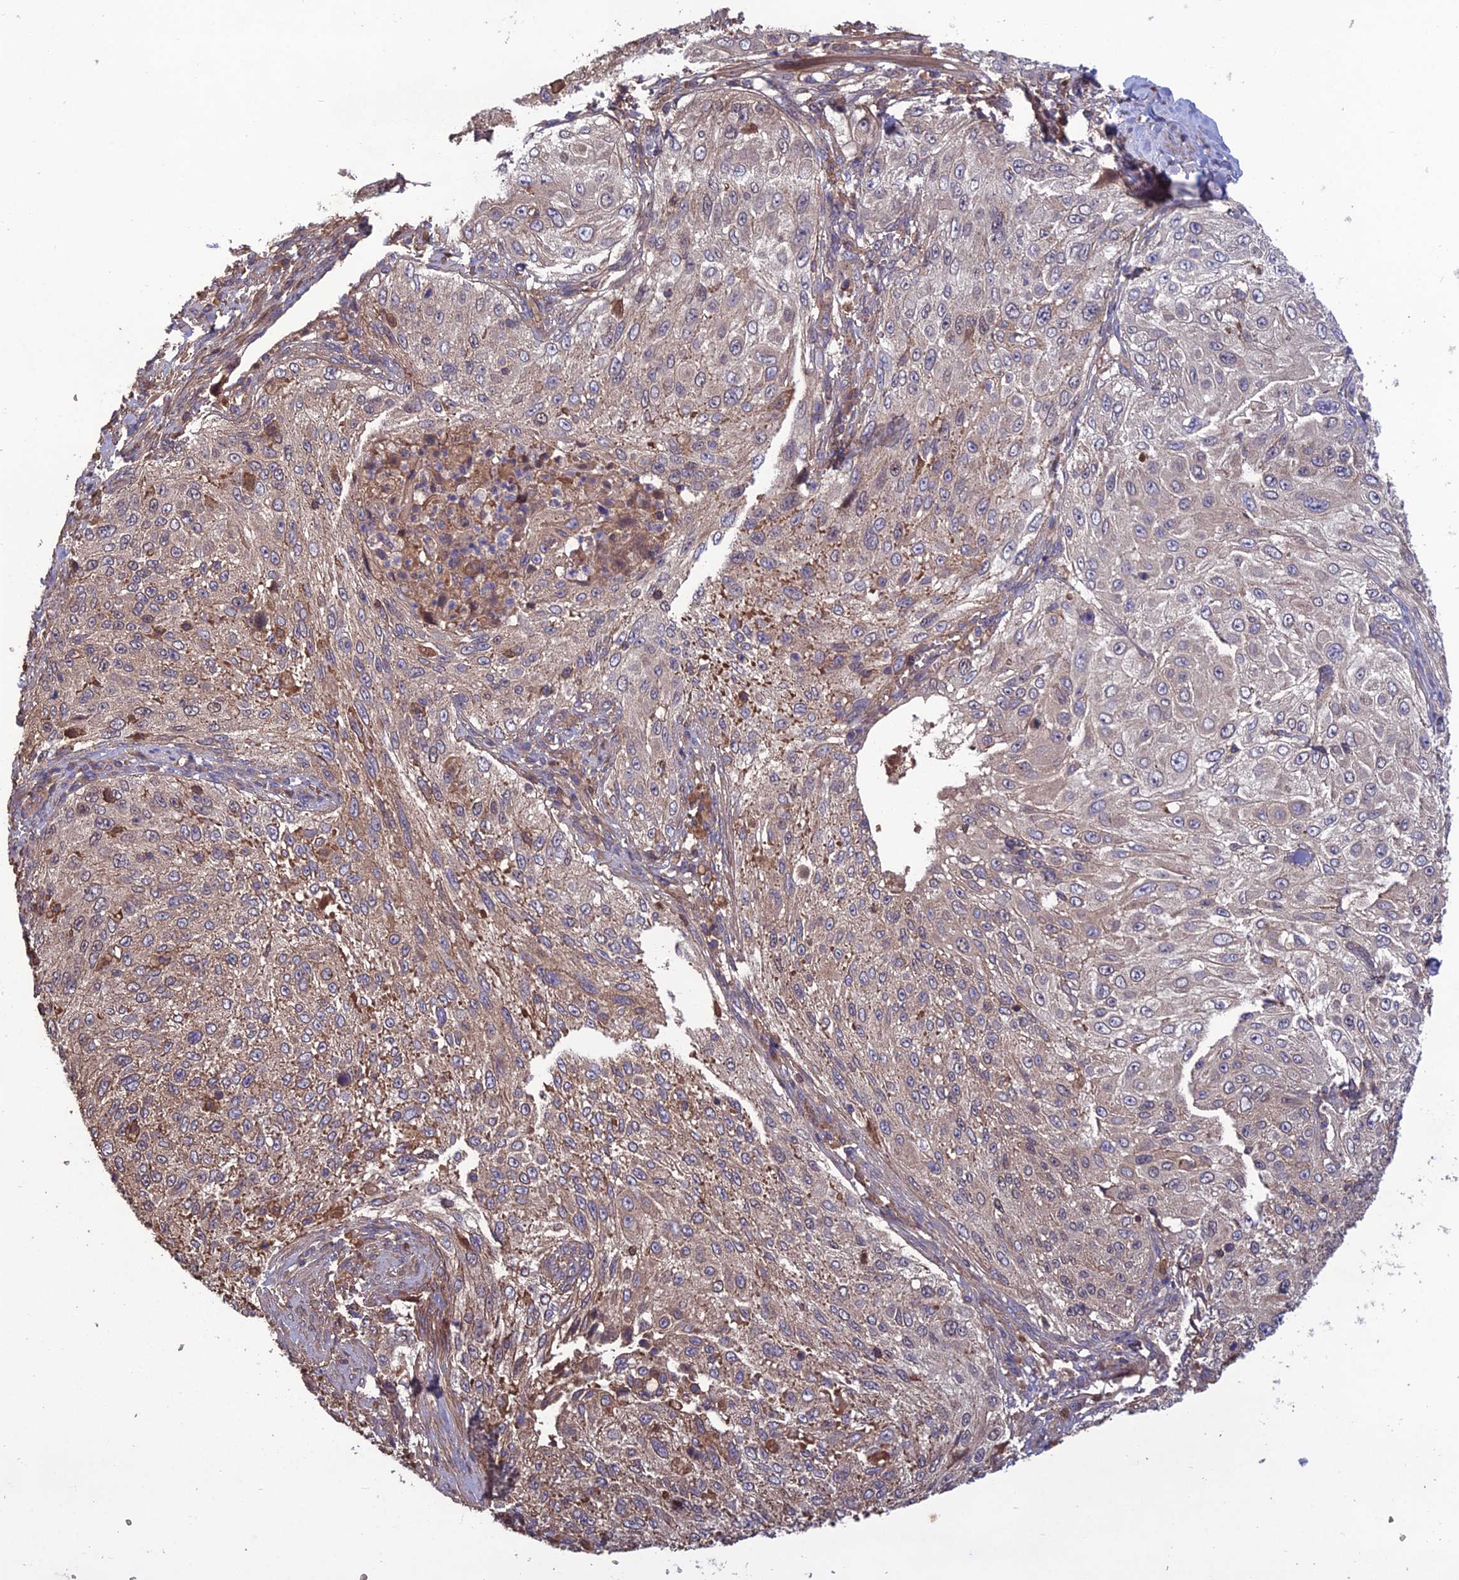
{"staining": {"intensity": "weak", "quantity": "25%-75%", "location": "cytoplasmic/membranous"}, "tissue": "cervical cancer", "cell_type": "Tumor cells", "image_type": "cancer", "snomed": [{"axis": "morphology", "description": "Squamous cell carcinoma, NOS"}, {"axis": "topography", "description": "Cervix"}], "caption": "A brown stain highlights weak cytoplasmic/membranous expression of a protein in cervical cancer (squamous cell carcinoma) tumor cells. (brown staining indicates protein expression, while blue staining denotes nuclei).", "gene": "GALR2", "patient": {"sex": "female", "age": 42}}